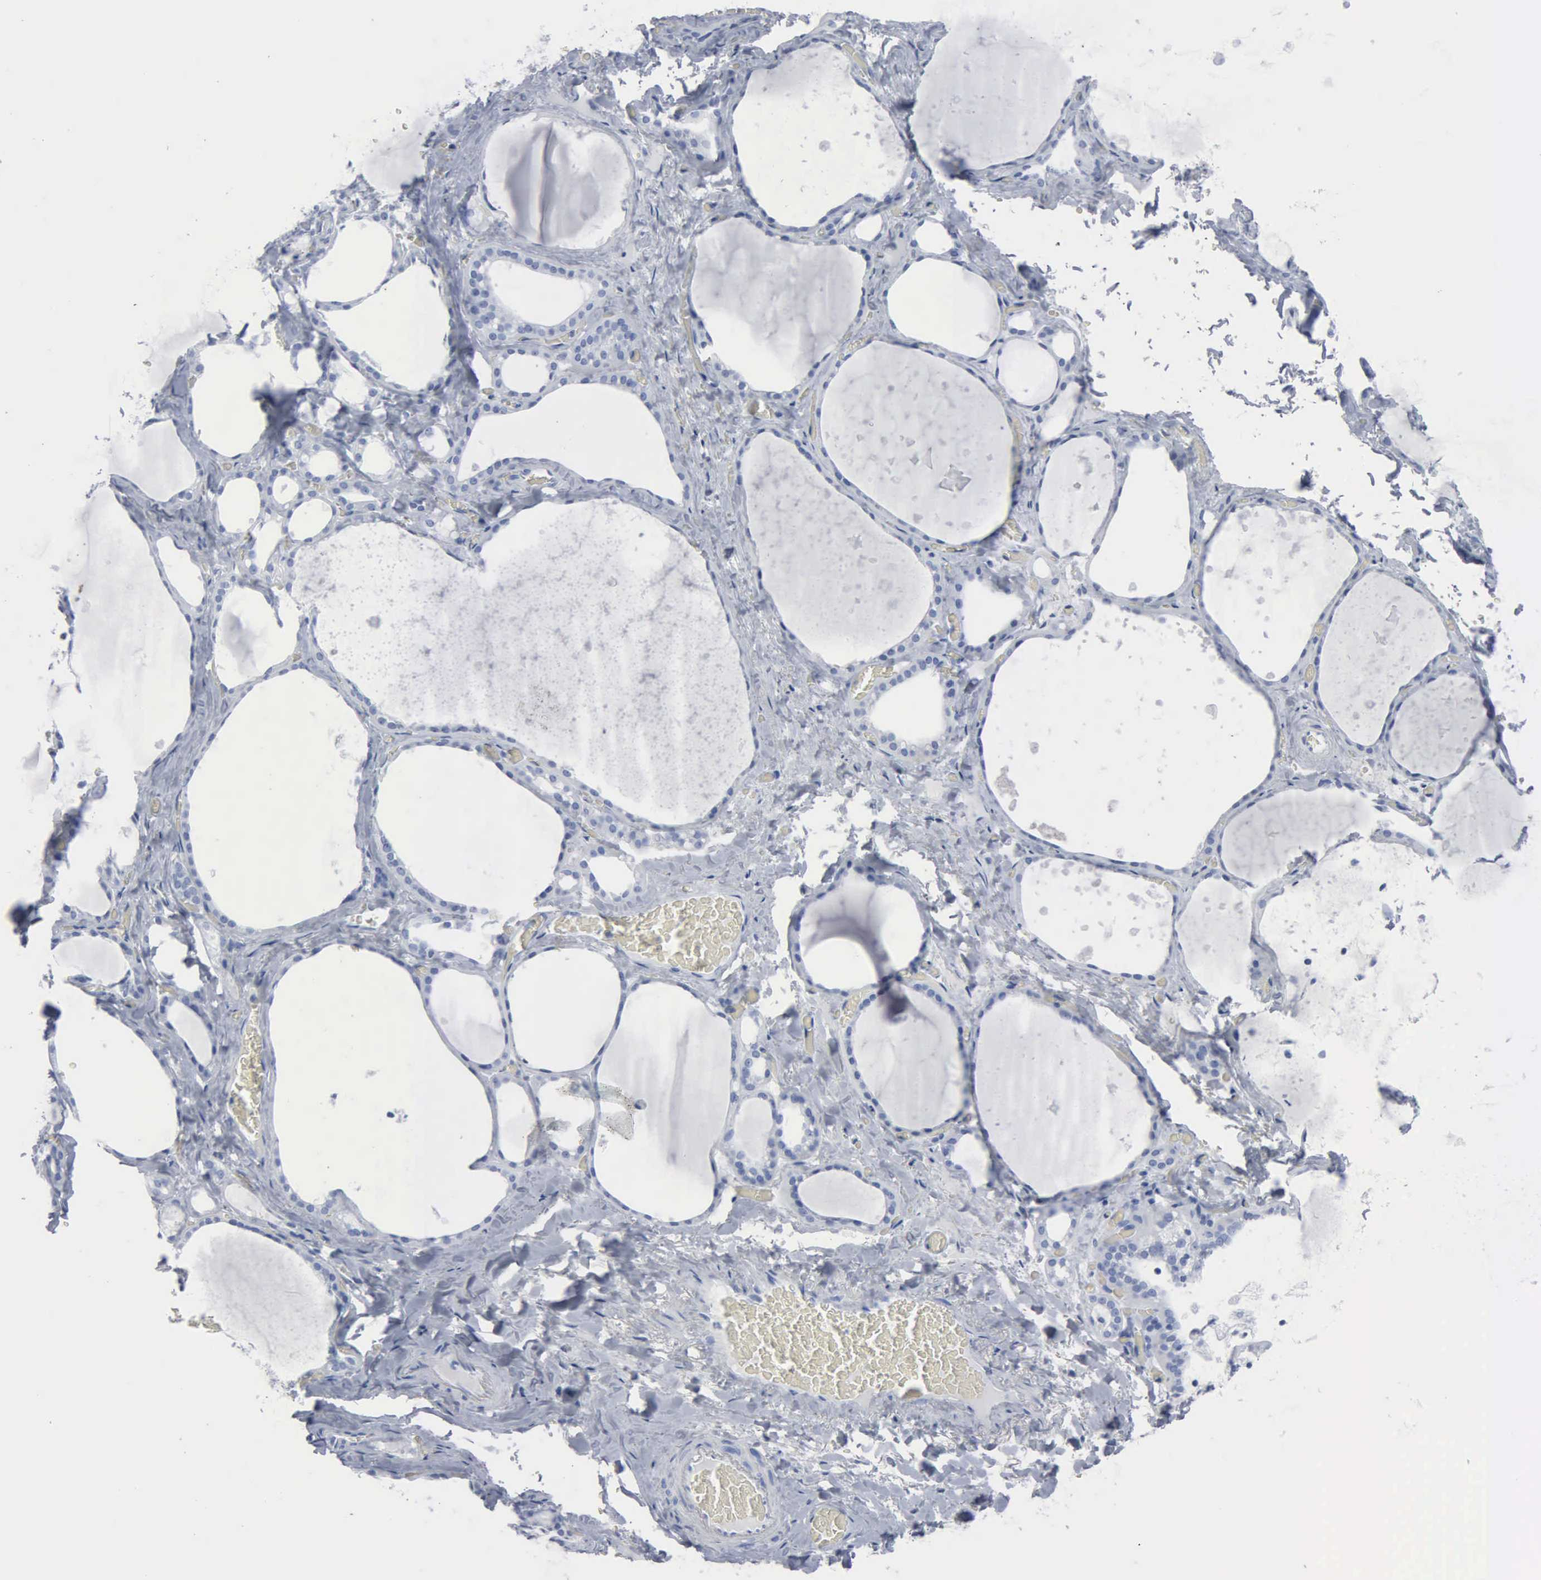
{"staining": {"intensity": "negative", "quantity": "none", "location": "none"}, "tissue": "thyroid gland", "cell_type": "Glandular cells", "image_type": "normal", "snomed": [{"axis": "morphology", "description": "Normal tissue, NOS"}, {"axis": "topography", "description": "Thyroid gland"}], "caption": "IHC photomicrograph of normal human thyroid gland stained for a protein (brown), which exhibits no expression in glandular cells. (DAB IHC, high magnification).", "gene": "DMD", "patient": {"sex": "male", "age": 76}}